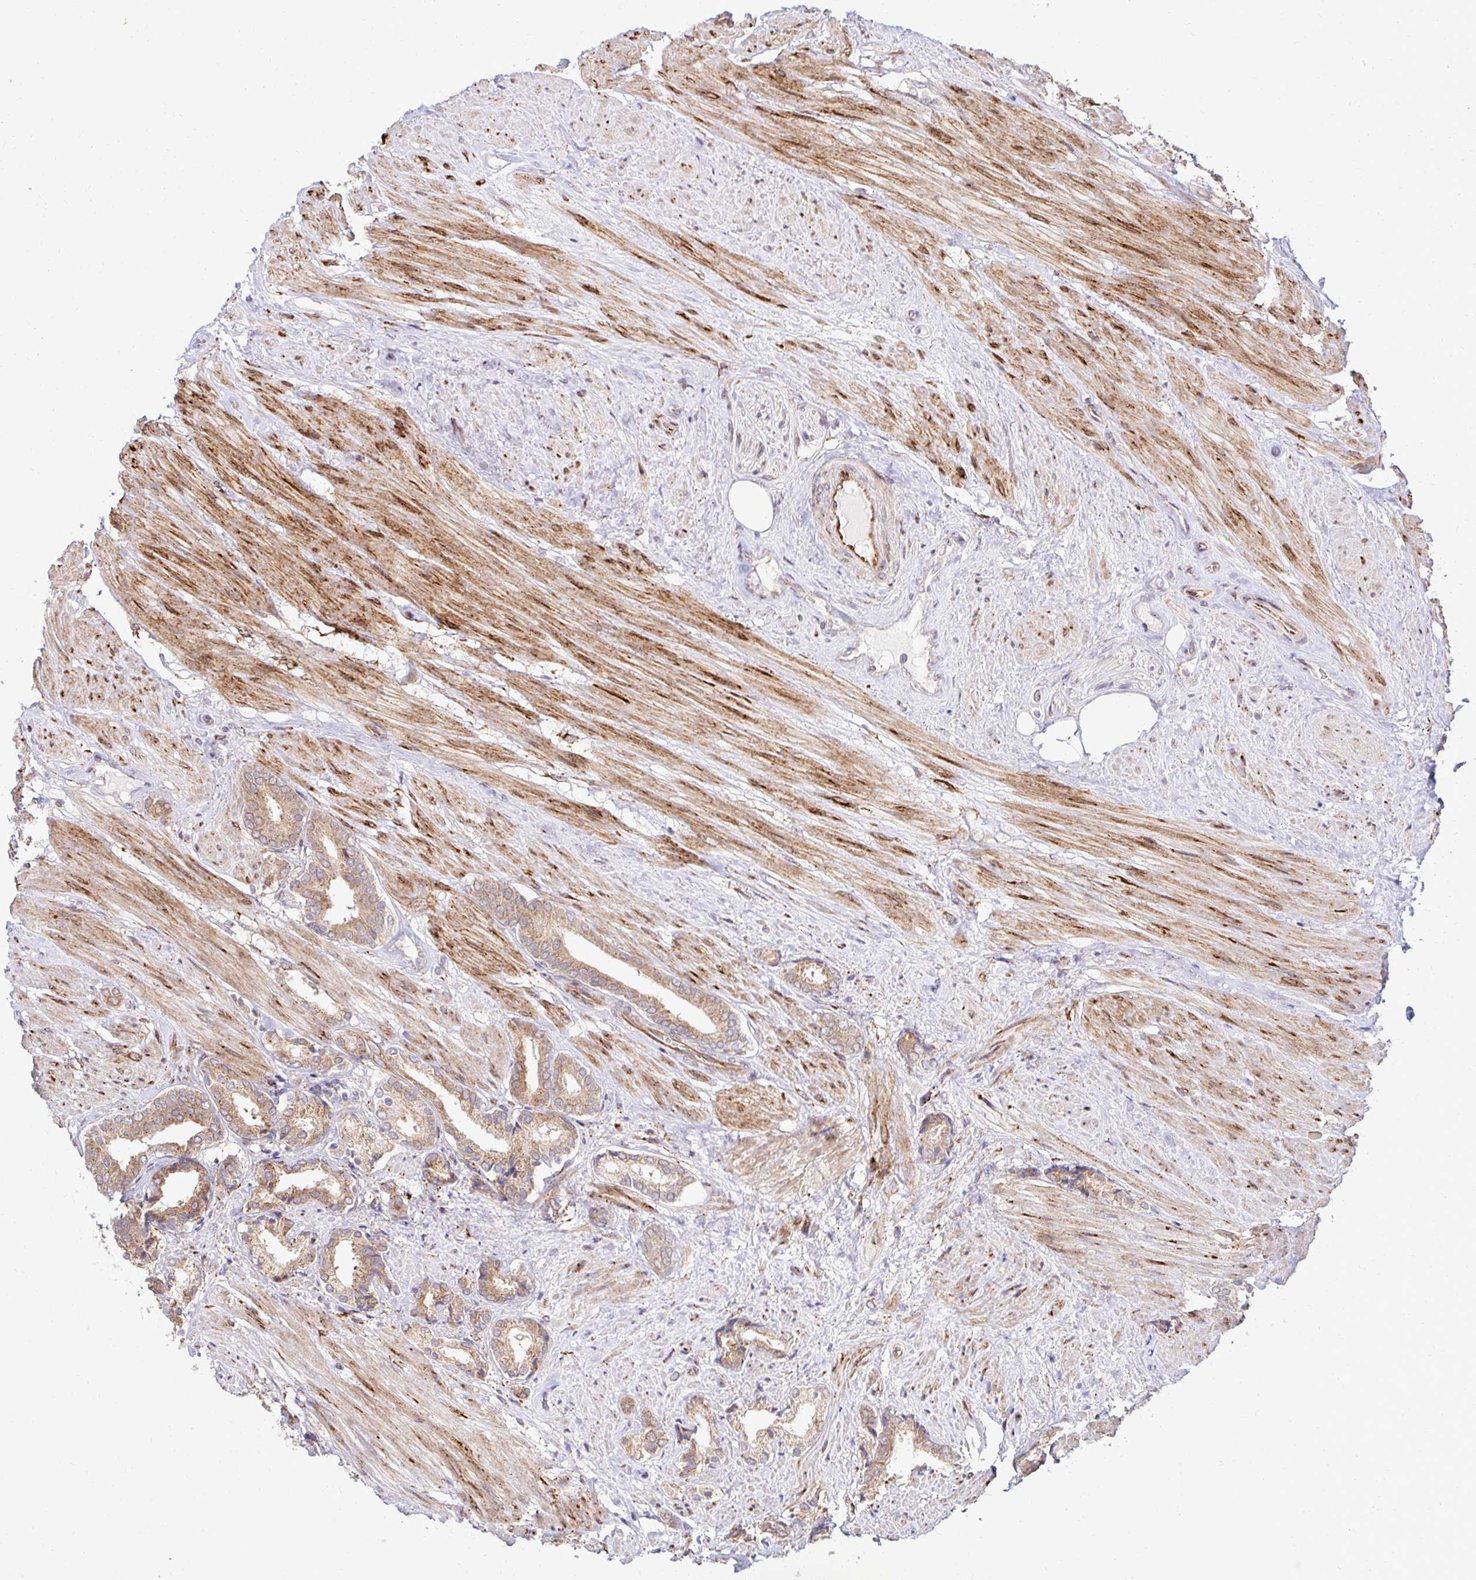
{"staining": {"intensity": "moderate", "quantity": ">75%", "location": "cytoplasmic/membranous"}, "tissue": "prostate cancer", "cell_type": "Tumor cells", "image_type": "cancer", "snomed": [{"axis": "morphology", "description": "Adenocarcinoma, High grade"}, {"axis": "topography", "description": "Prostate"}], "caption": "High-grade adenocarcinoma (prostate) tissue demonstrates moderate cytoplasmic/membranous staining in approximately >75% of tumor cells (DAB (3,3'-diaminobenzidine) IHC with brightfield microscopy, high magnification).", "gene": "HPS1", "patient": {"sex": "male", "age": 56}}